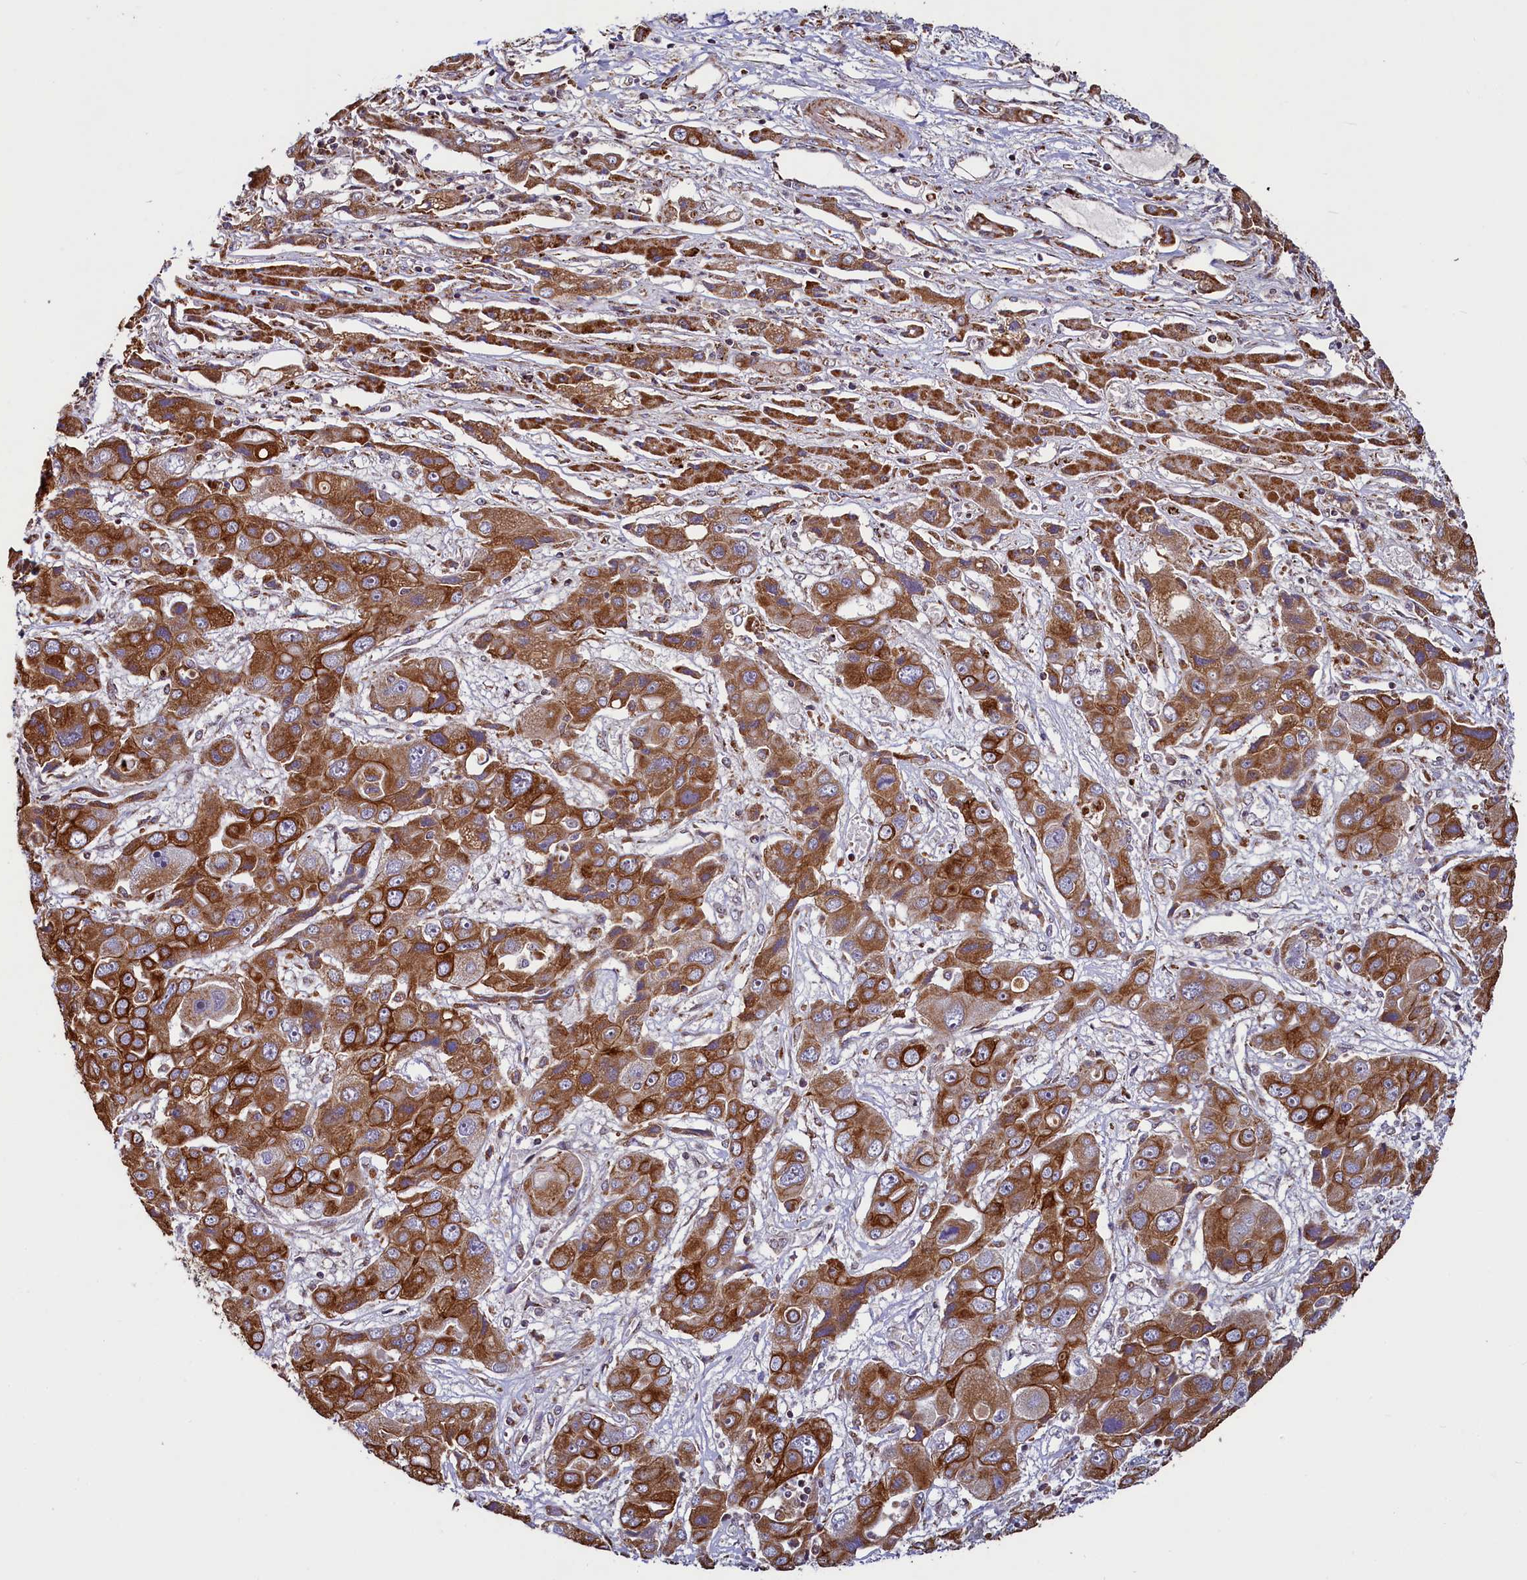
{"staining": {"intensity": "strong", "quantity": ">75%", "location": "cytoplasmic/membranous"}, "tissue": "liver cancer", "cell_type": "Tumor cells", "image_type": "cancer", "snomed": [{"axis": "morphology", "description": "Cholangiocarcinoma"}, {"axis": "topography", "description": "Liver"}], "caption": "Immunohistochemical staining of liver cancer displays high levels of strong cytoplasmic/membranous staining in approximately >75% of tumor cells.", "gene": "ZNF577", "patient": {"sex": "male", "age": 67}}